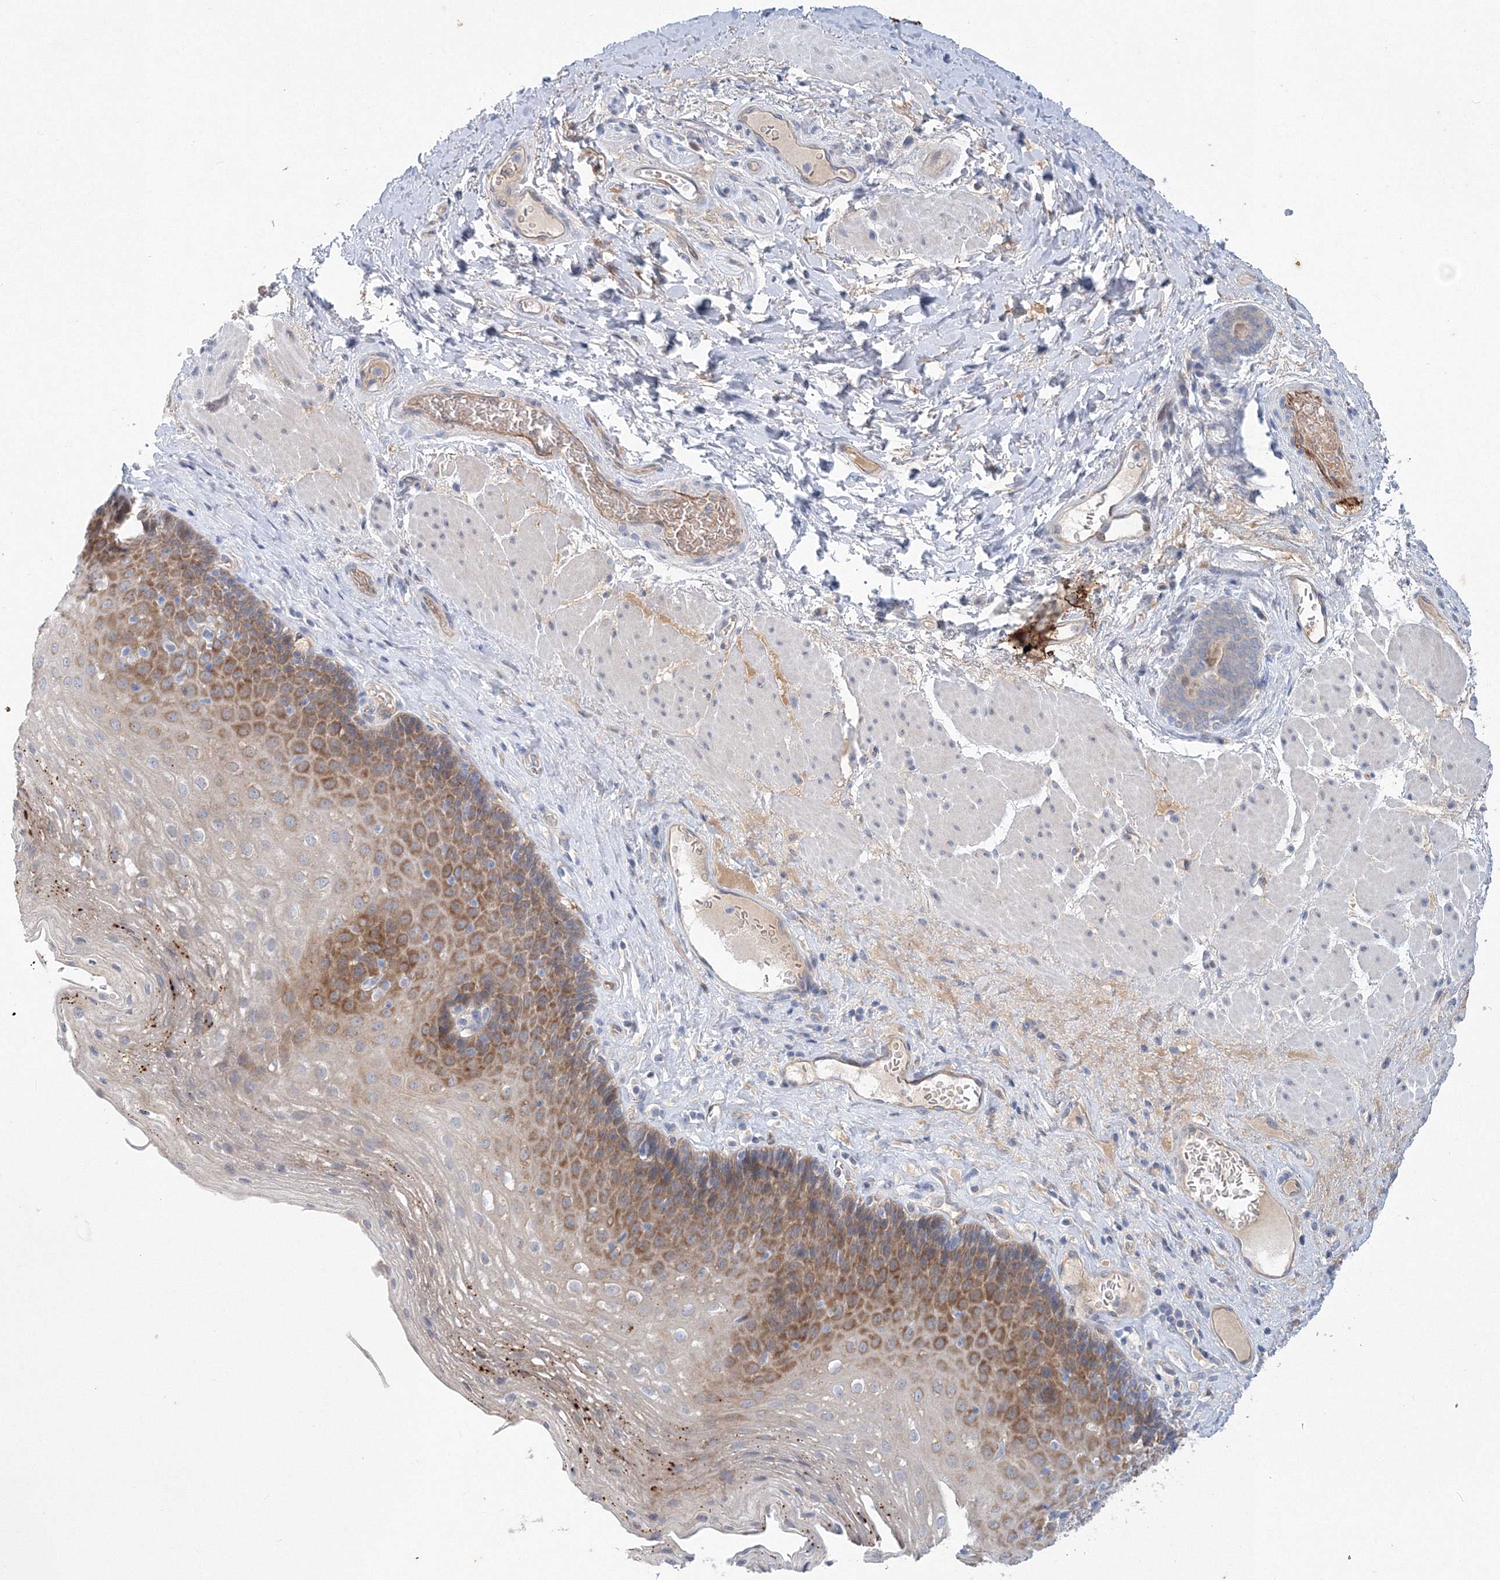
{"staining": {"intensity": "moderate", "quantity": ">75%", "location": "cytoplasmic/membranous"}, "tissue": "esophagus", "cell_type": "Squamous epithelial cells", "image_type": "normal", "snomed": [{"axis": "morphology", "description": "Normal tissue, NOS"}, {"axis": "topography", "description": "Esophagus"}], "caption": "Immunohistochemical staining of benign esophagus shows medium levels of moderate cytoplasmic/membranous expression in about >75% of squamous epithelial cells. The protein is shown in brown color, while the nuclei are stained blue.", "gene": "TANC1", "patient": {"sex": "female", "age": 66}}